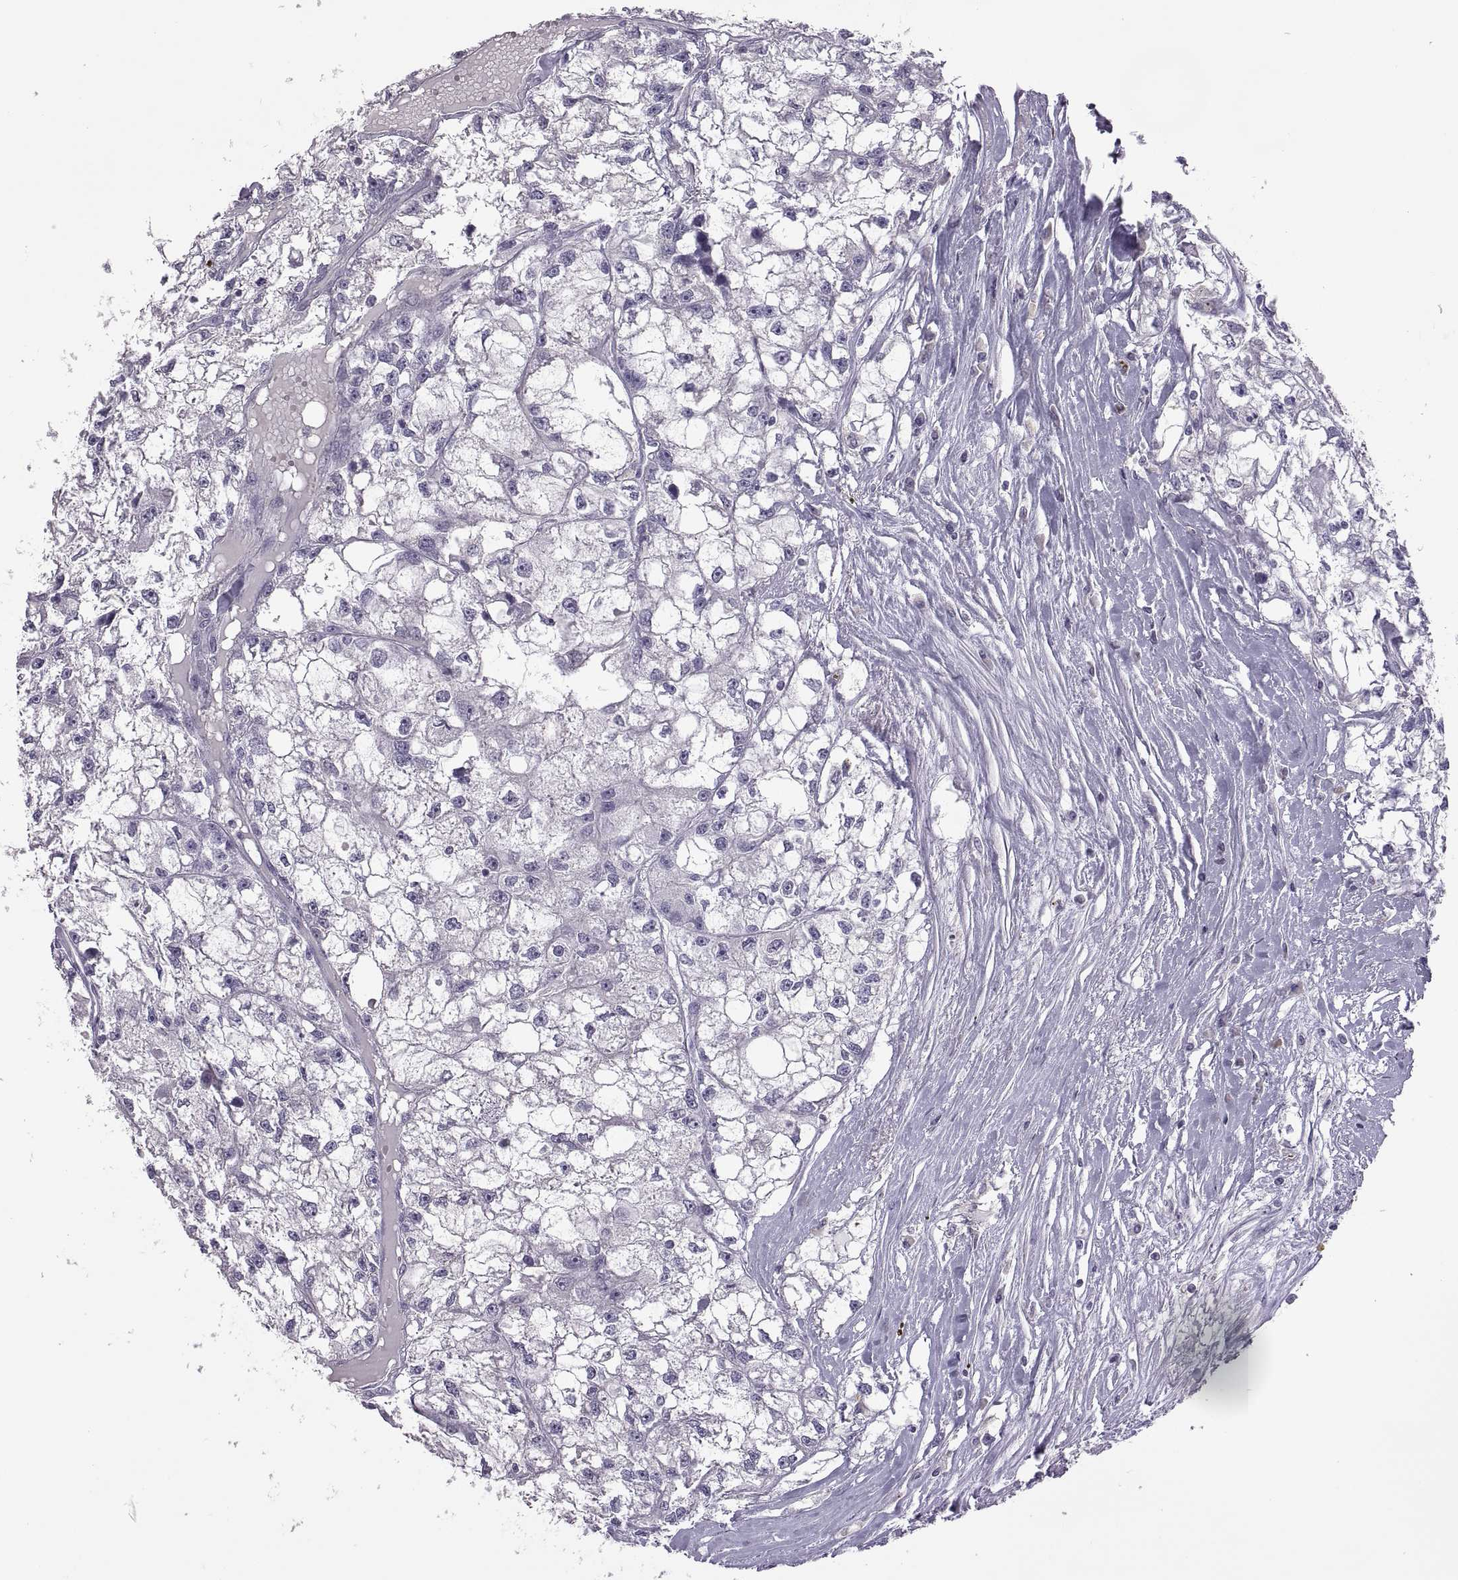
{"staining": {"intensity": "negative", "quantity": "none", "location": "none"}, "tissue": "renal cancer", "cell_type": "Tumor cells", "image_type": "cancer", "snomed": [{"axis": "morphology", "description": "Adenocarcinoma, NOS"}, {"axis": "topography", "description": "Kidney"}], "caption": "Immunohistochemistry of human renal cancer shows no expression in tumor cells.", "gene": "TBX19", "patient": {"sex": "male", "age": 56}}